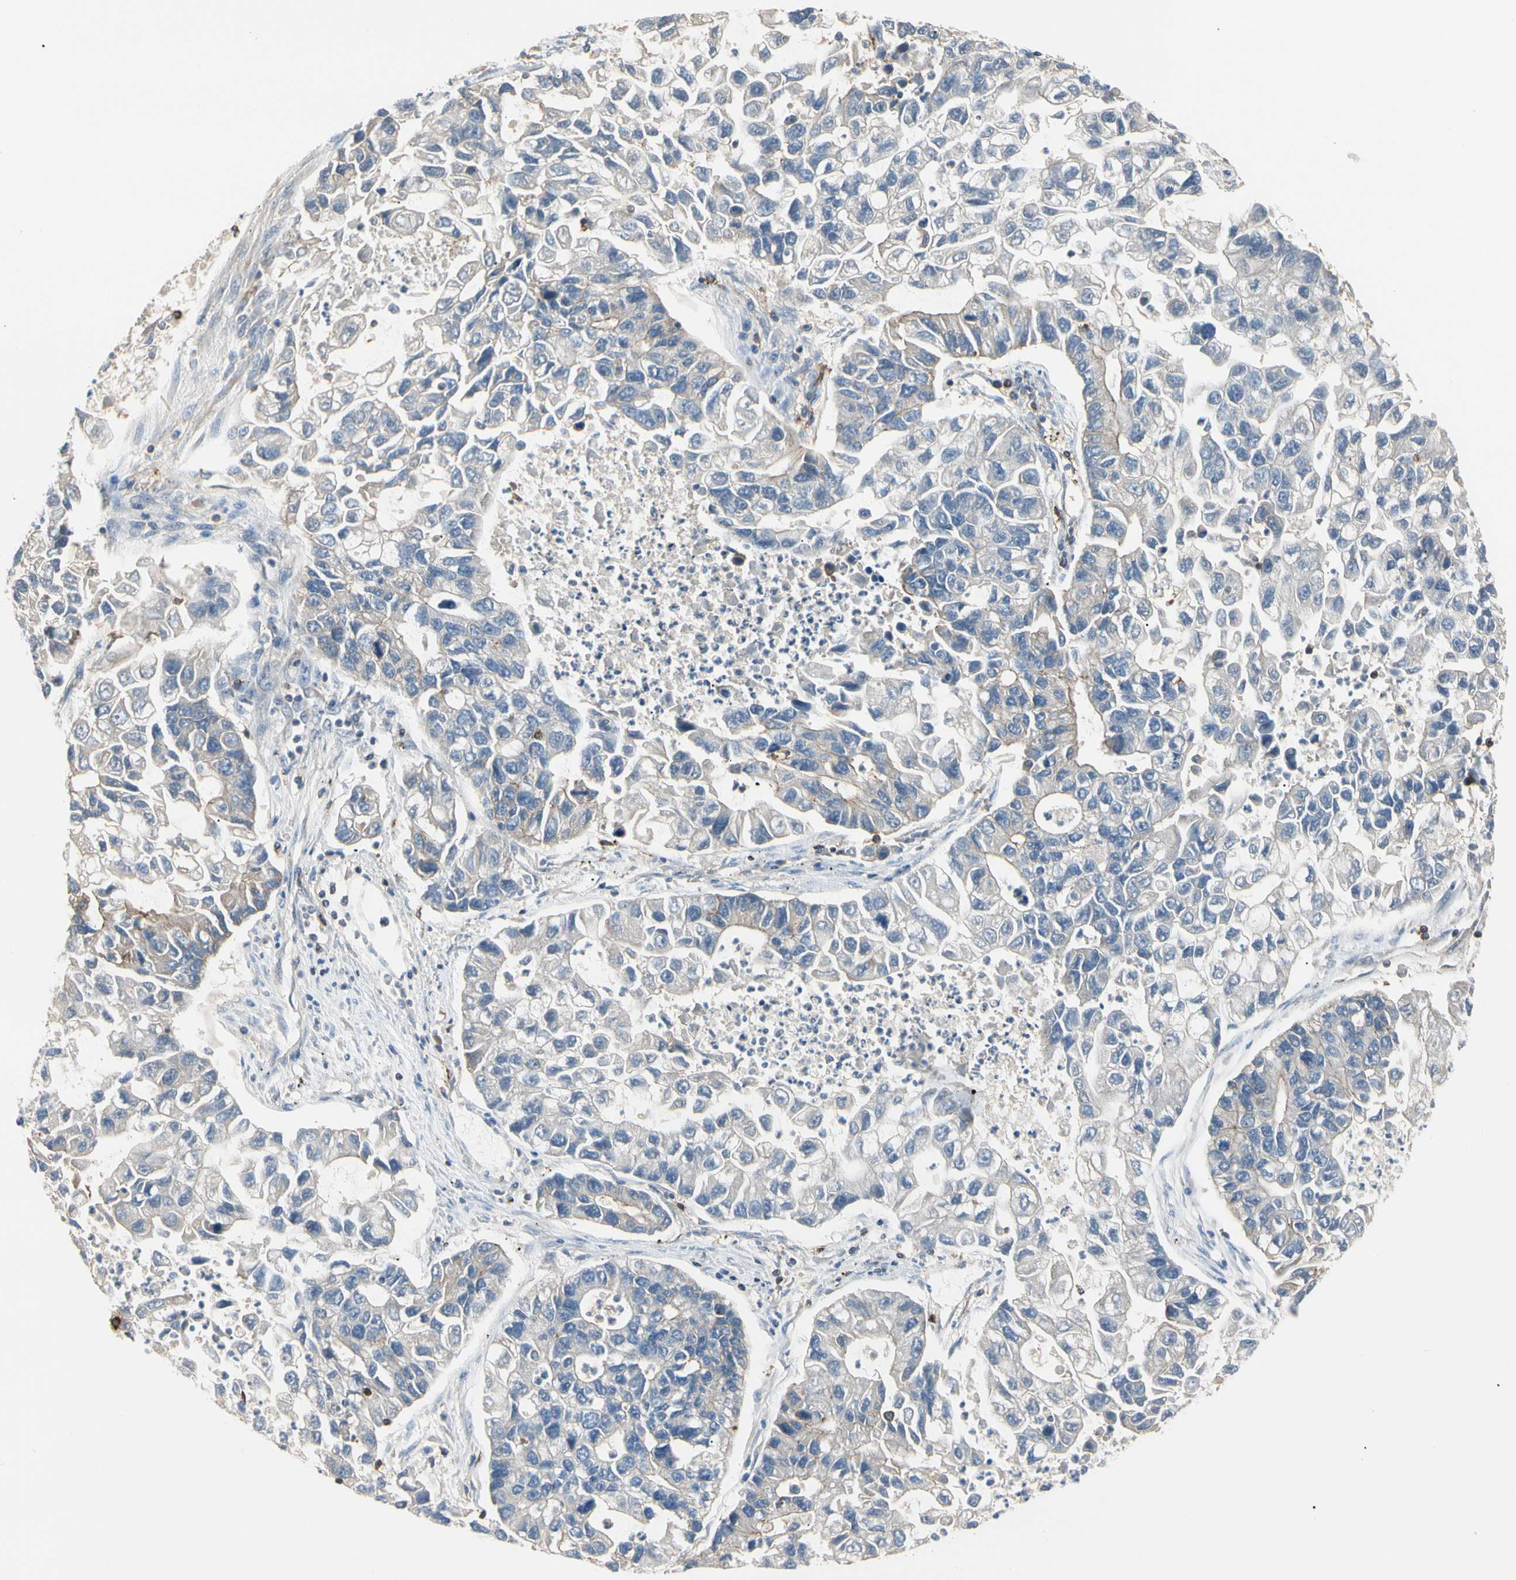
{"staining": {"intensity": "negative", "quantity": "none", "location": "none"}, "tissue": "lung cancer", "cell_type": "Tumor cells", "image_type": "cancer", "snomed": [{"axis": "morphology", "description": "Adenocarcinoma, NOS"}, {"axis": "topography", "description": "Lung"}], "caption": "Tumor cells show no significant protein positivity in lung adenocarcinoma.", "gene": "TNFRSF18", "patient": {"sex": "female", "age": 51}}